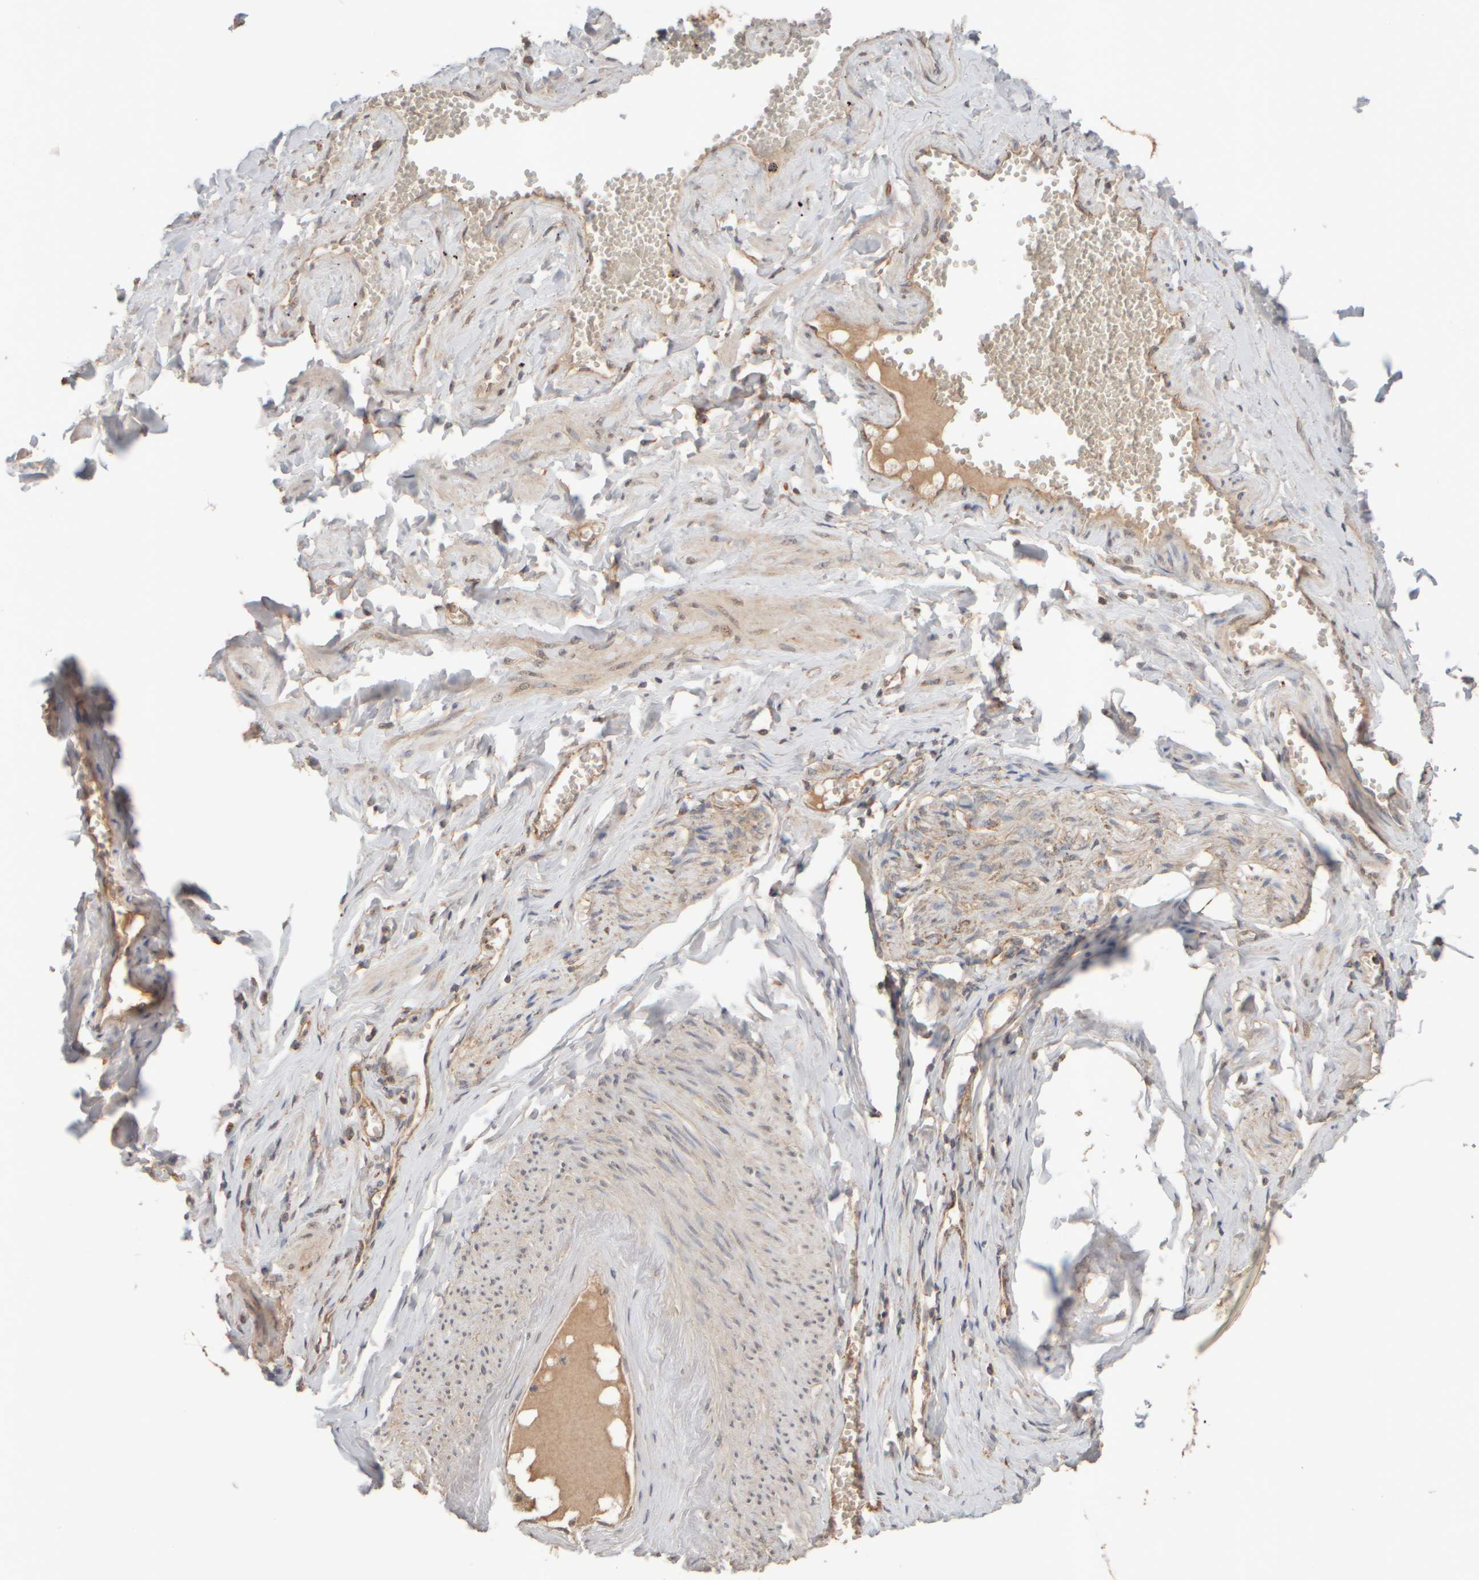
{"staining": {"intensity": "moderate", "quantity": ">75%", "location": "cytoplasmic/membranous"}, "tissue": "adipose tissue", "cell_type": "Adipocytes", "image_type": "normal", "snomed": [{"axis": "morphology", "description": "Normal tissue, NOS"}, {"axis": "topography", "description": "Vascular tissue"}, {"axis": "topography", "description": "Fallopian tube"}, {"axis": "topography", "description": "Ovary"}], "caption": "Protein analysis of benign adipose tissue demonstrates moderate cytoplasmic/membranous staining in about >75% of adipocytes. The protein of interest is stained brown, and the nuclei are stained in blue (DAB (3,3'-diaminobenzidine) IHC with brightfield microscopy, high magnification).", "gene": "EIF2B3", "patient": {"sex": "female", "age": 67}}